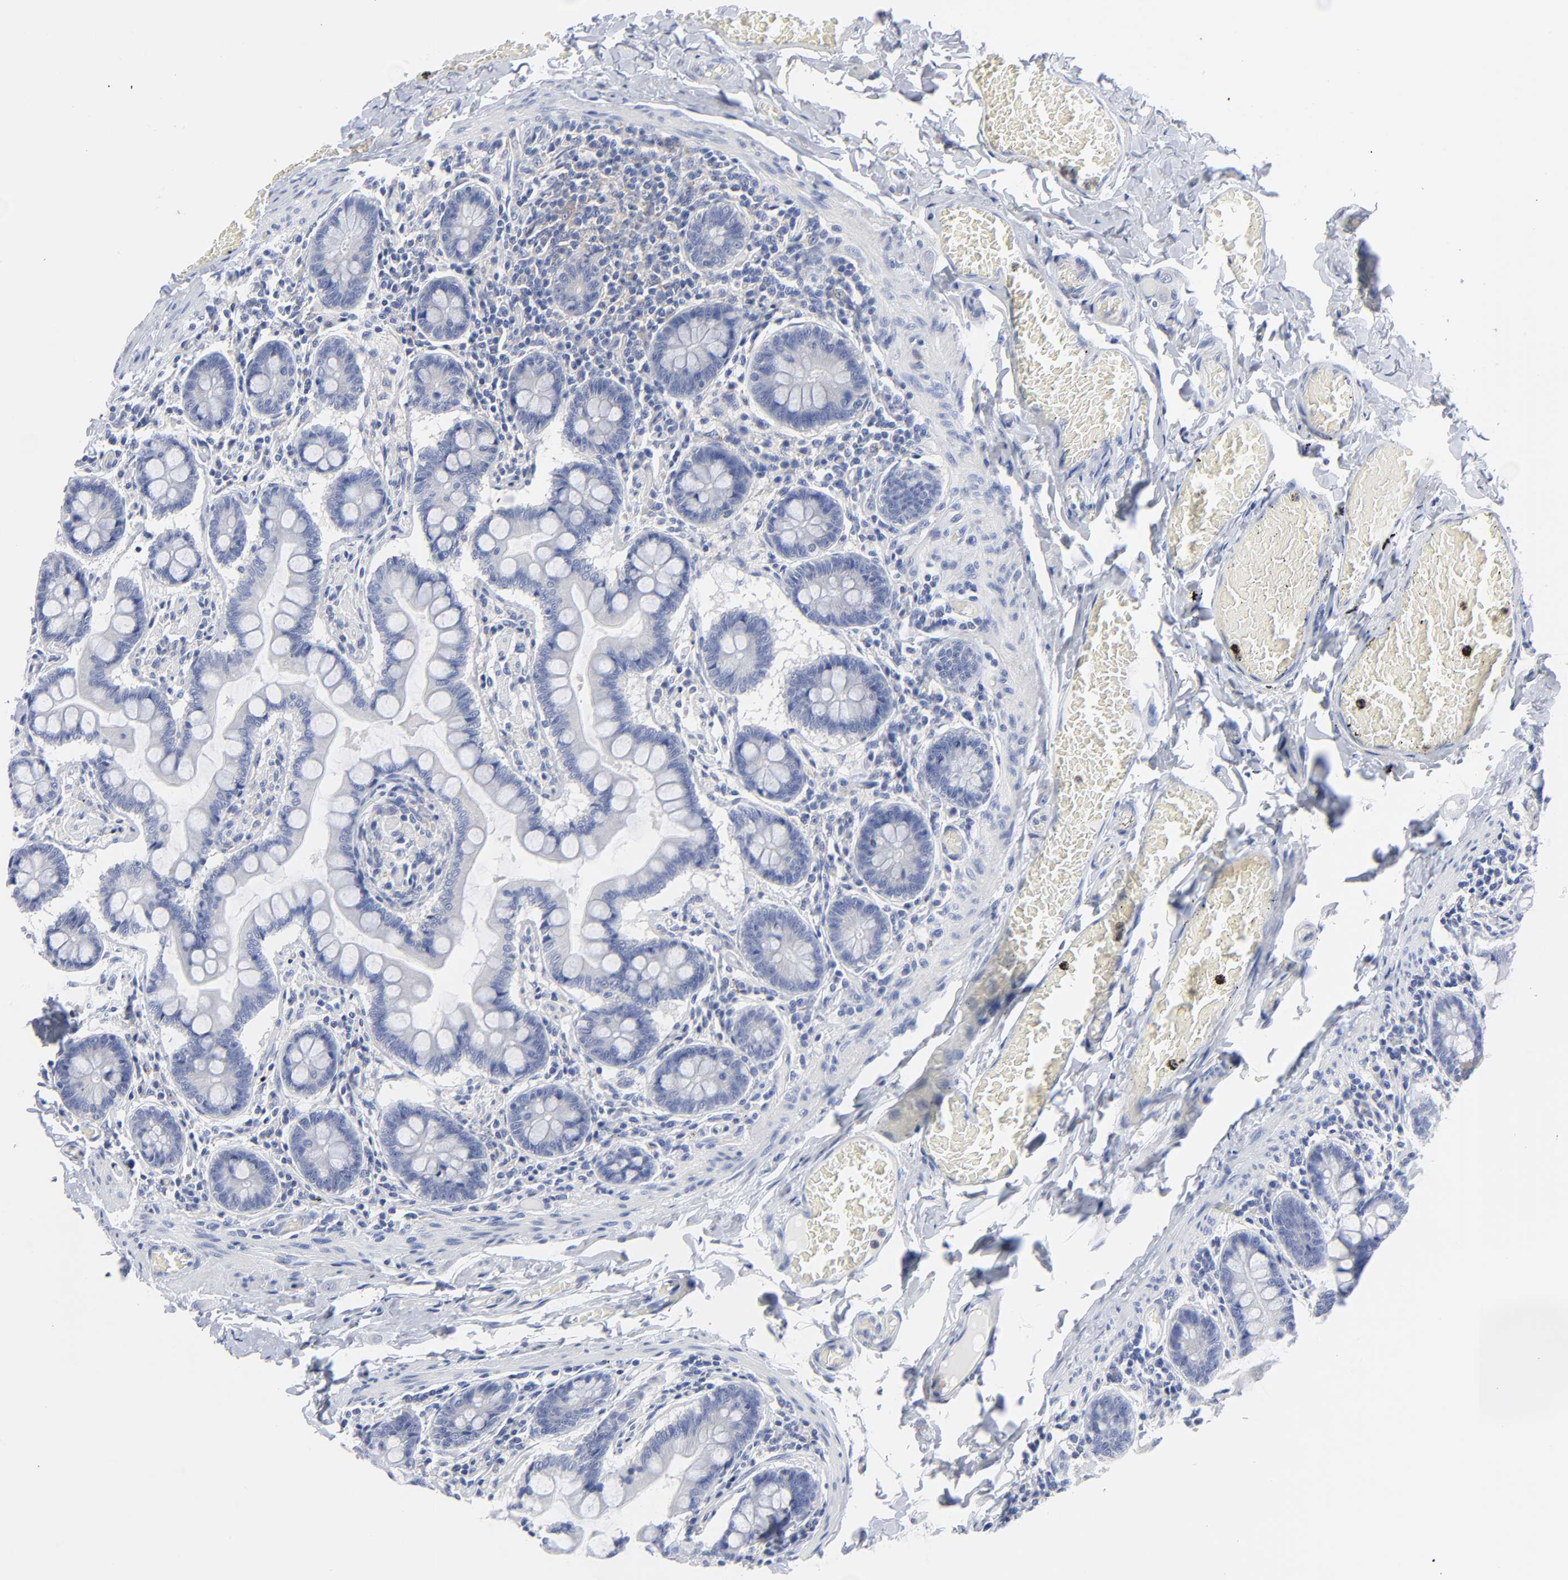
{"staining": {"intensity": "negative", "quantity": "none", "location": "none"}, "tissue": "small intestine", "cell_type": "Glandular cells", "image_type": "normal", "snomed": [{"axis": "morphology", "description": "Normal tissue, NOS"}, {"axis": "topography", "description": "Small intestine"}], "caption": "An IHC micrograph of benign small intestine is shown. There is no staining in glandular cells of small intestine.", "gene": "STAT2", "patient": {"sex": "male", "age": 41}}